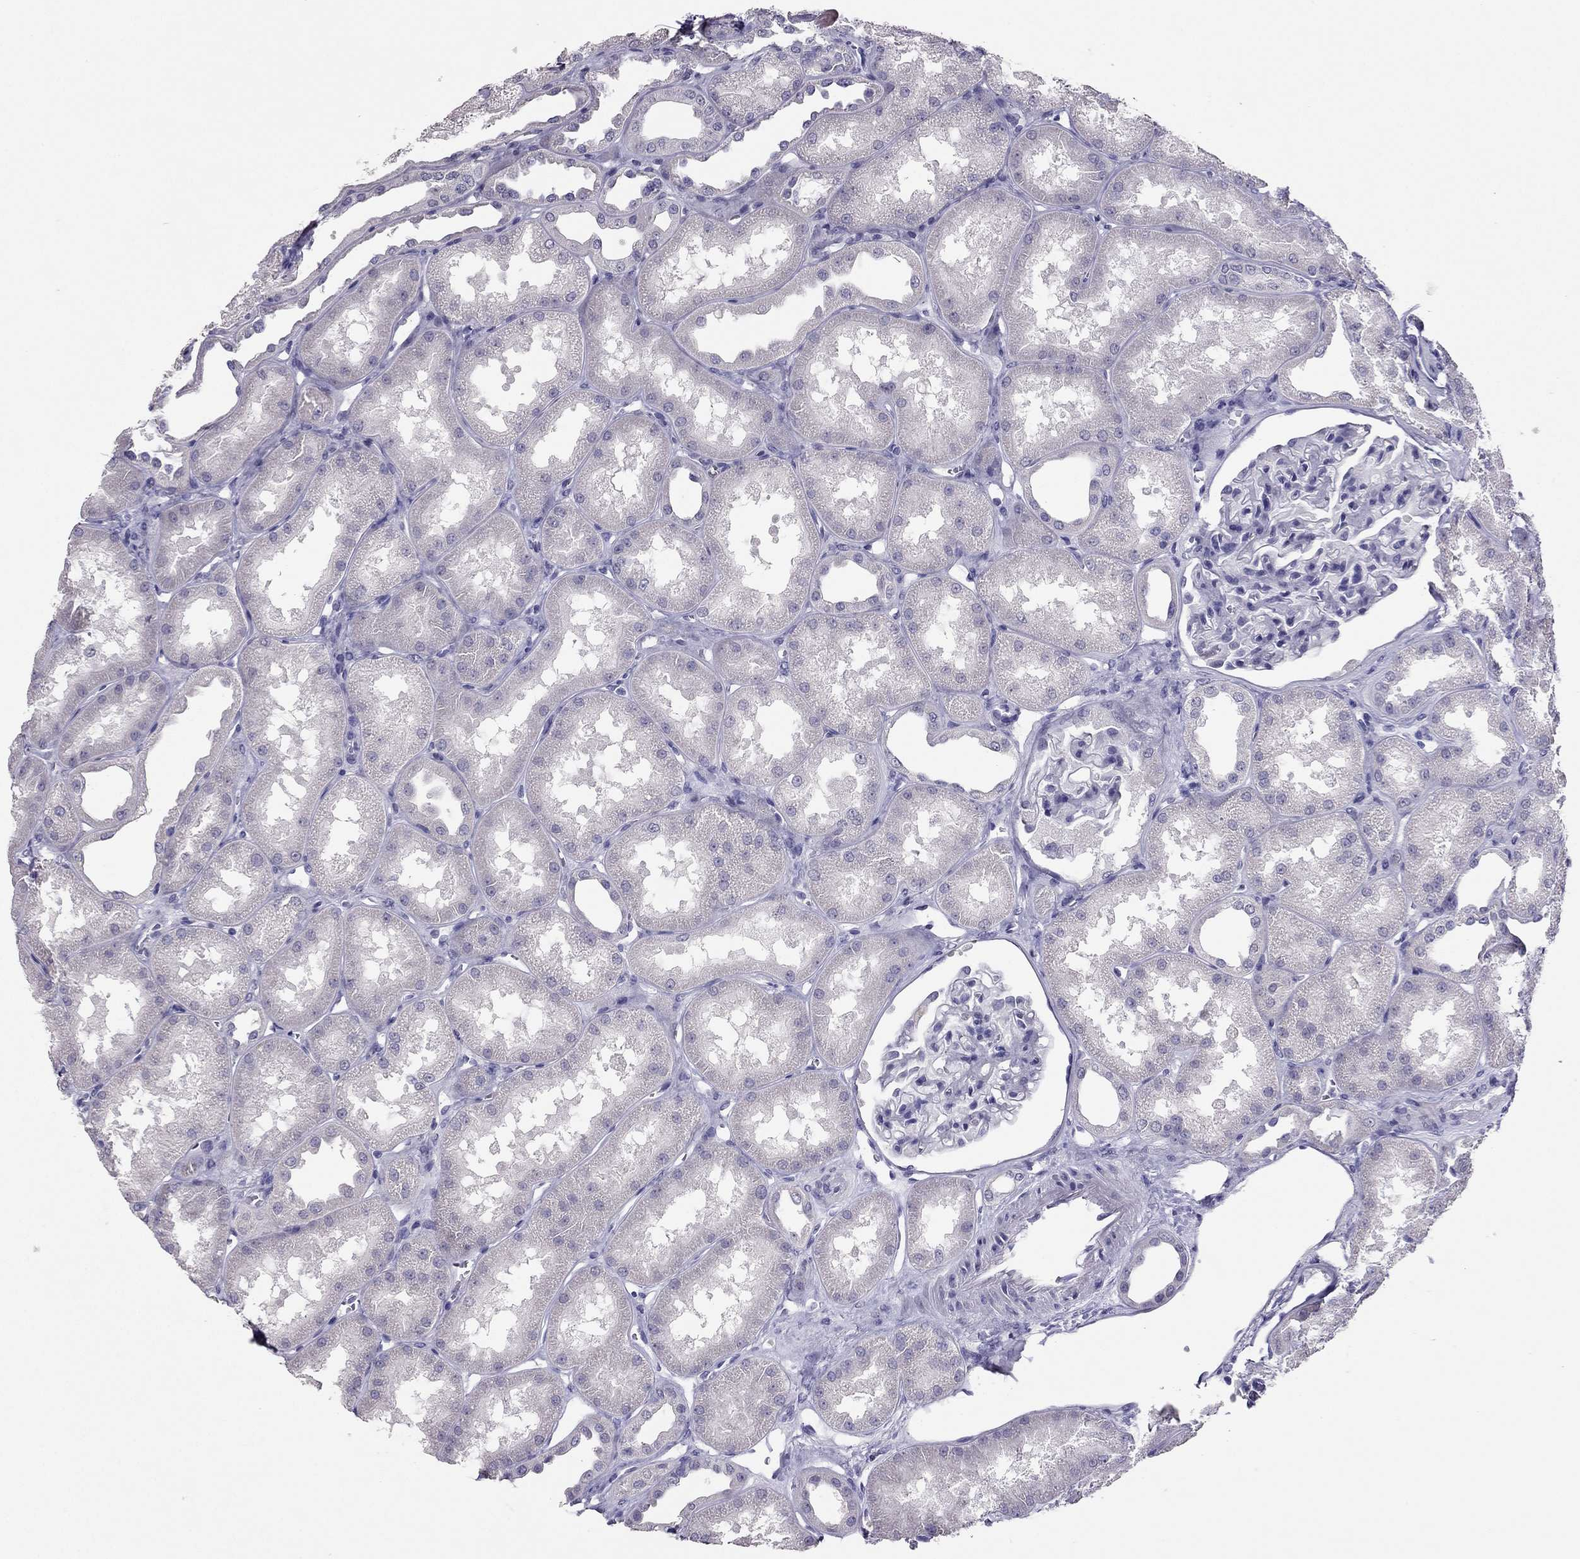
{"staining": {"intensity": "negative", "quantity": "none", "location": "none"}, "tissue": "kidney", "cell_type": "Cells in glomeruli", "image_type": "normal", "snomed": [{"axis": "morphology", "description": "Normal tissue, NOS"}, {"axis": "topography", "description": "Kidney"}], "caption": "Immunohistochemical staining of benign kidney reveals no significant staining in cells in glomeruli. Nuclei are stained in blue.", "gene": "RHO", "patient": {"sex": "male", "age": 61}}